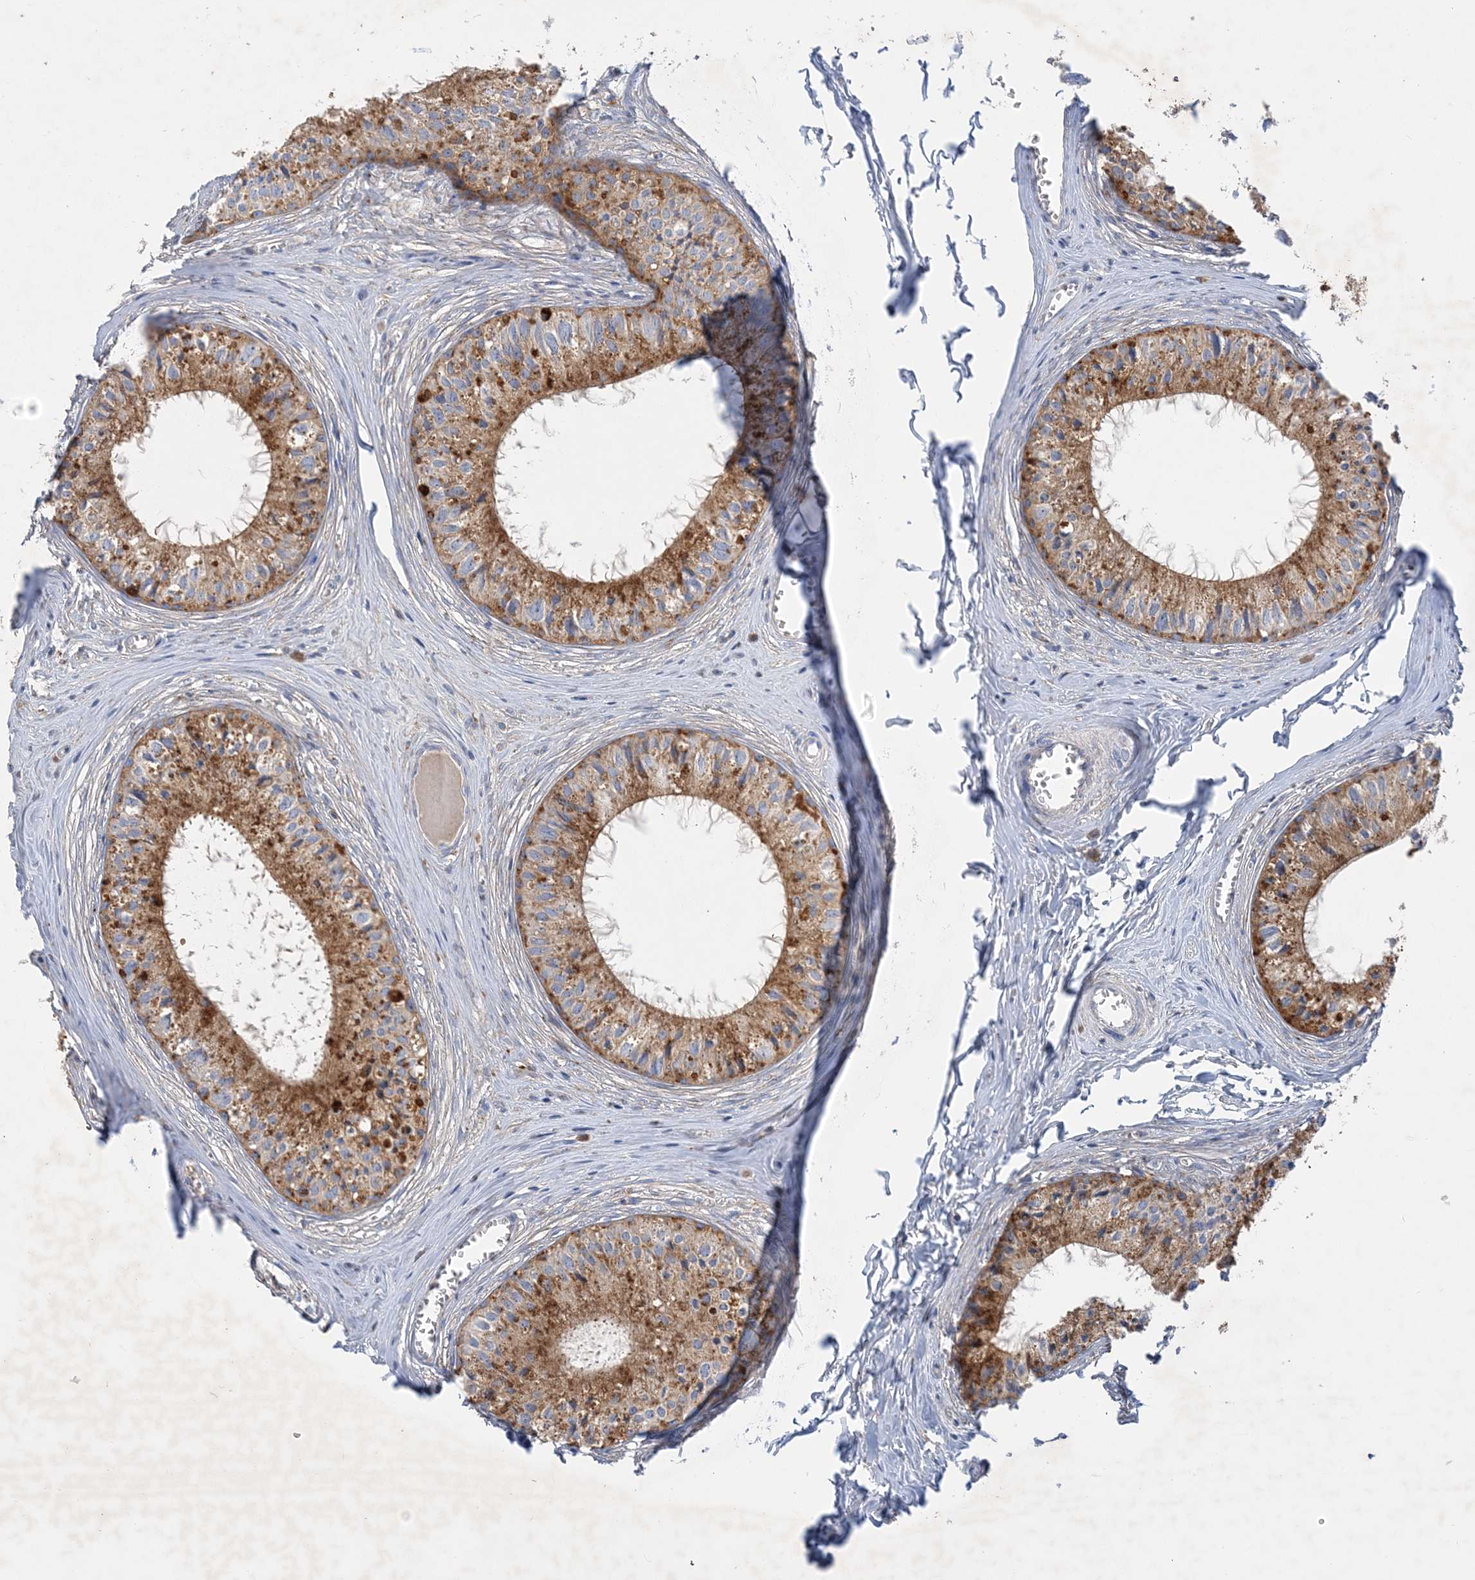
{"staining": {"intensity": "strong", "quantity": ">75%", "location": "cytoplasmic/membranous"}, "tissue": "epididymis", "cell_type": "Glandular cells", "image_type": "normal", "snomed": [{"axis": "morphology", "description": "Normal tissue, NOS"}, {"axis": "topography", "description": "Epididymis"}], "caption": "Brown immunohistochemical staining in unremarkable human epididymis displays strong cytoplasmic/membranous staining in about >75% of glandular cells. Using DAB (brown) and hematoxylin (blue) stains, captured at high magnification using brightfield microscopy.", "gene": "GRINA", "patient": {"sex": "male", "age": 36}}